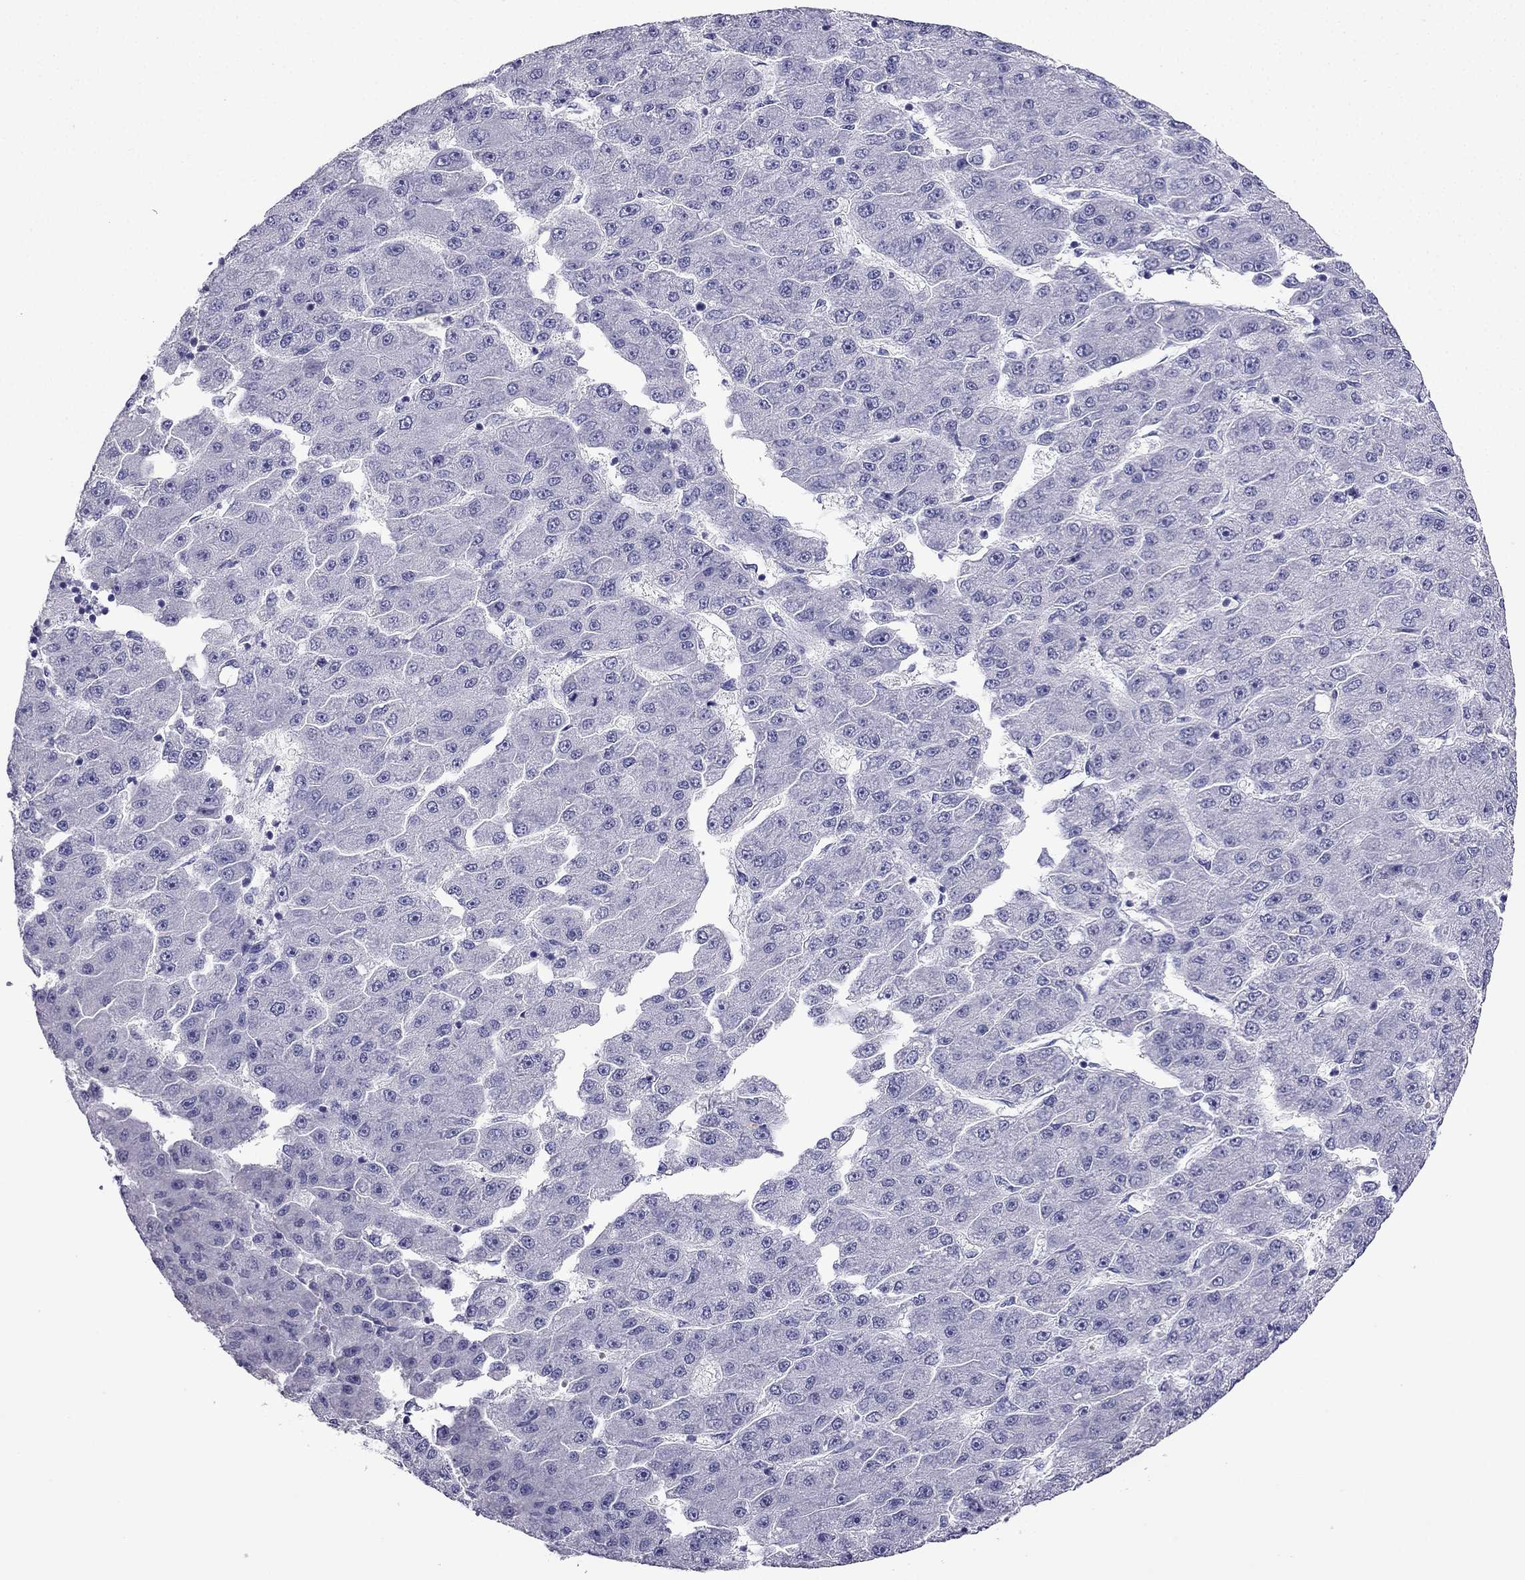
{"staining": {"intensity": "negative", "quantity": "none", "location": "none"}, "tissue": "liver cancer", "cell_type": "Tumor cells", "image_type": "cancer", "snomed": [{"axis": "morphology", "description": "Carcinoma, Hepatocellular, NOS"}, {"axis": "topography", "description": "Liver"}], "caption": "Tumor cells are negative for protein expression in human liver cancer (hepatocellular carcinoma).", "gene": "NPTX1", "patient": {"sex": "male", "age": 67}}